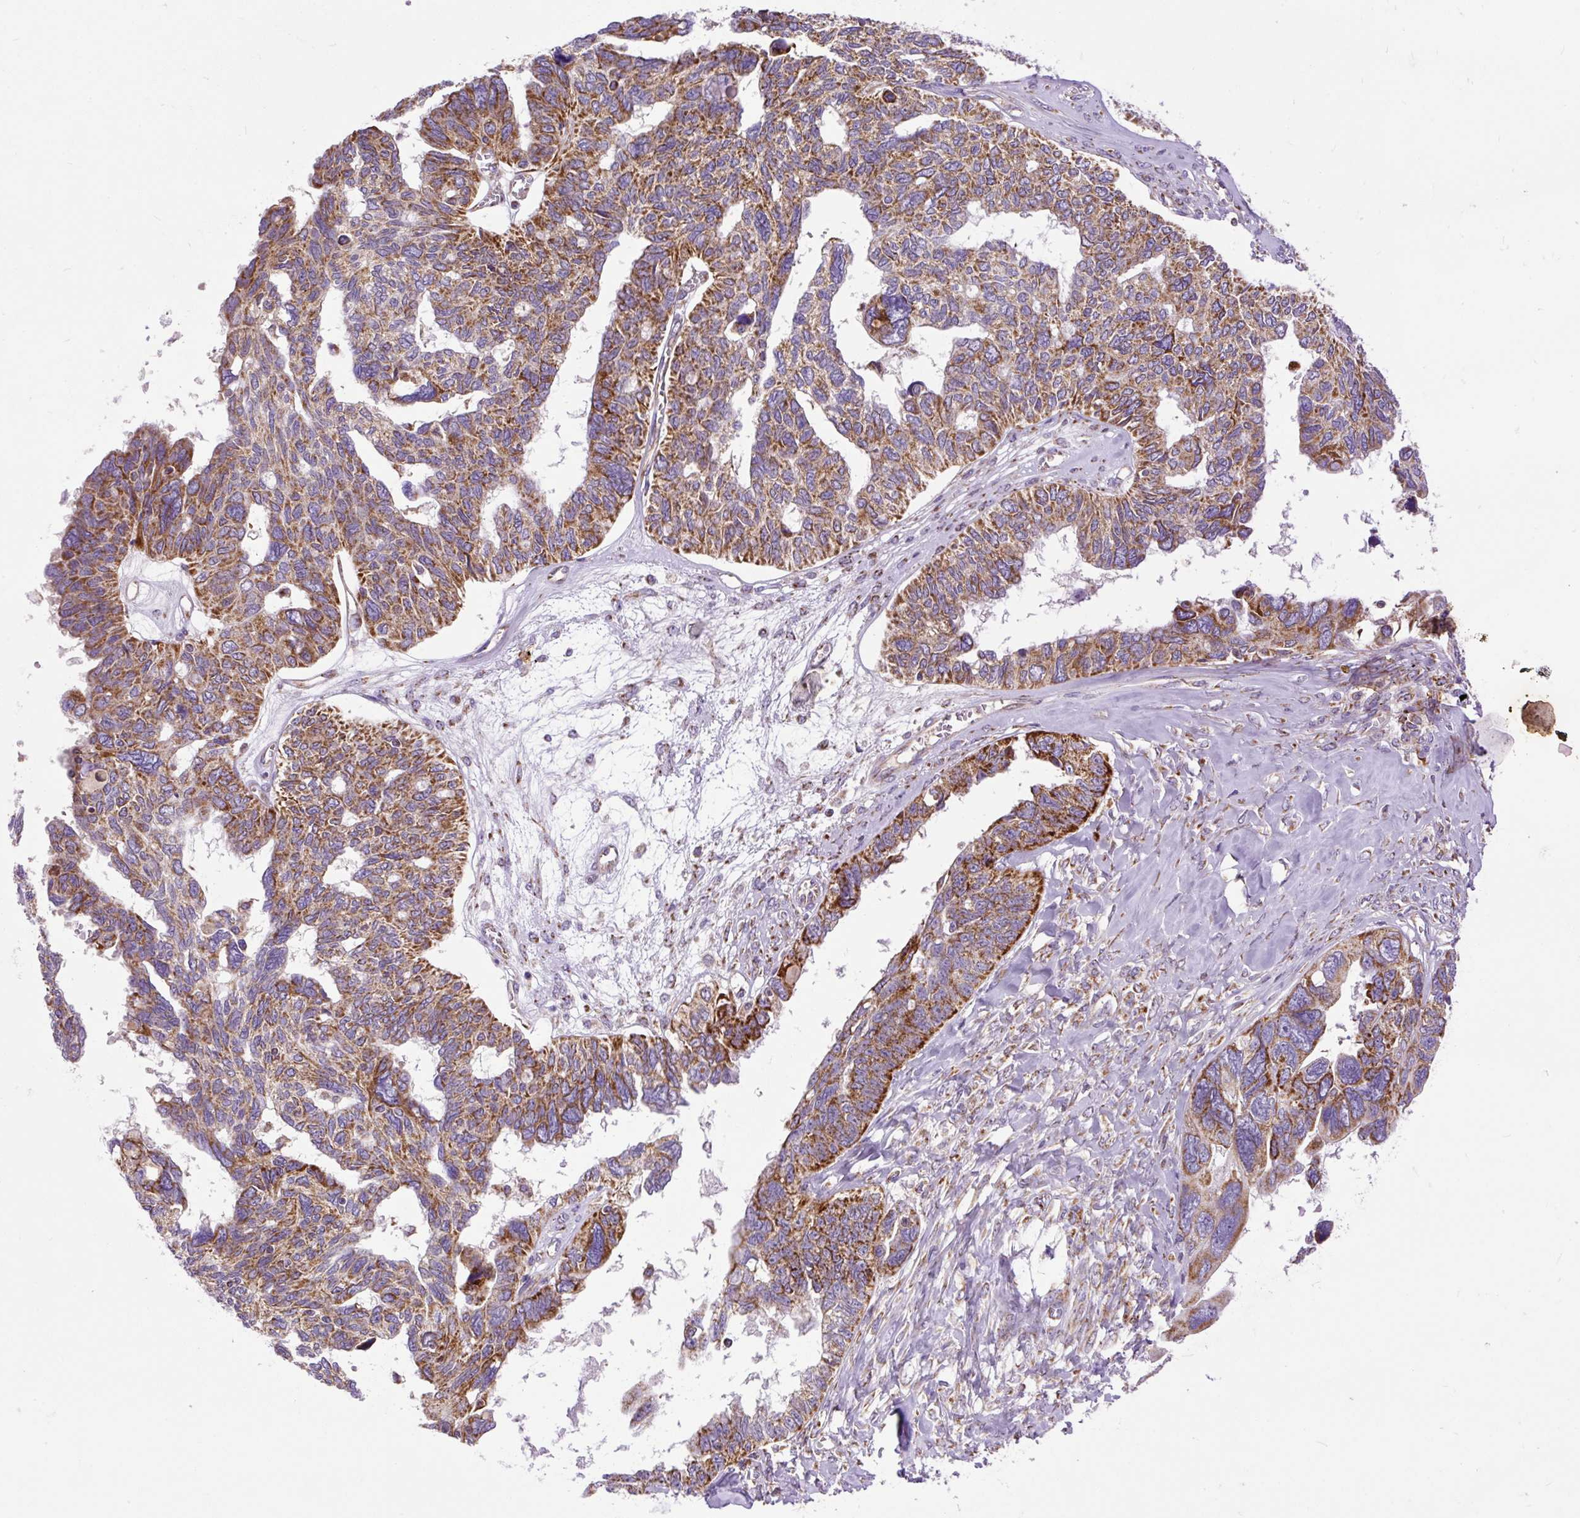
{"staining": {"intensity": "strong", "quantity": ">75%", "location": "cytoplasmic/membranous"}, "tissue": "ovarian cancer", "cell_type": "Tumor cells", "image_type": "cancer", "snomed": [{"axis": "morphology", "description": "Cystadenocarcinoma, serous, NOS"}, {"axis": "topography", "description": "Ovary"}], "caption": "Ovarian cancer was stained to show a protein in brown. There is high levels of strong cytoplasmic/membranous expression in approximately >75% of tumor cells.", "gene": "TOMM40", "patient": {"sex": "female", "age": 79}}